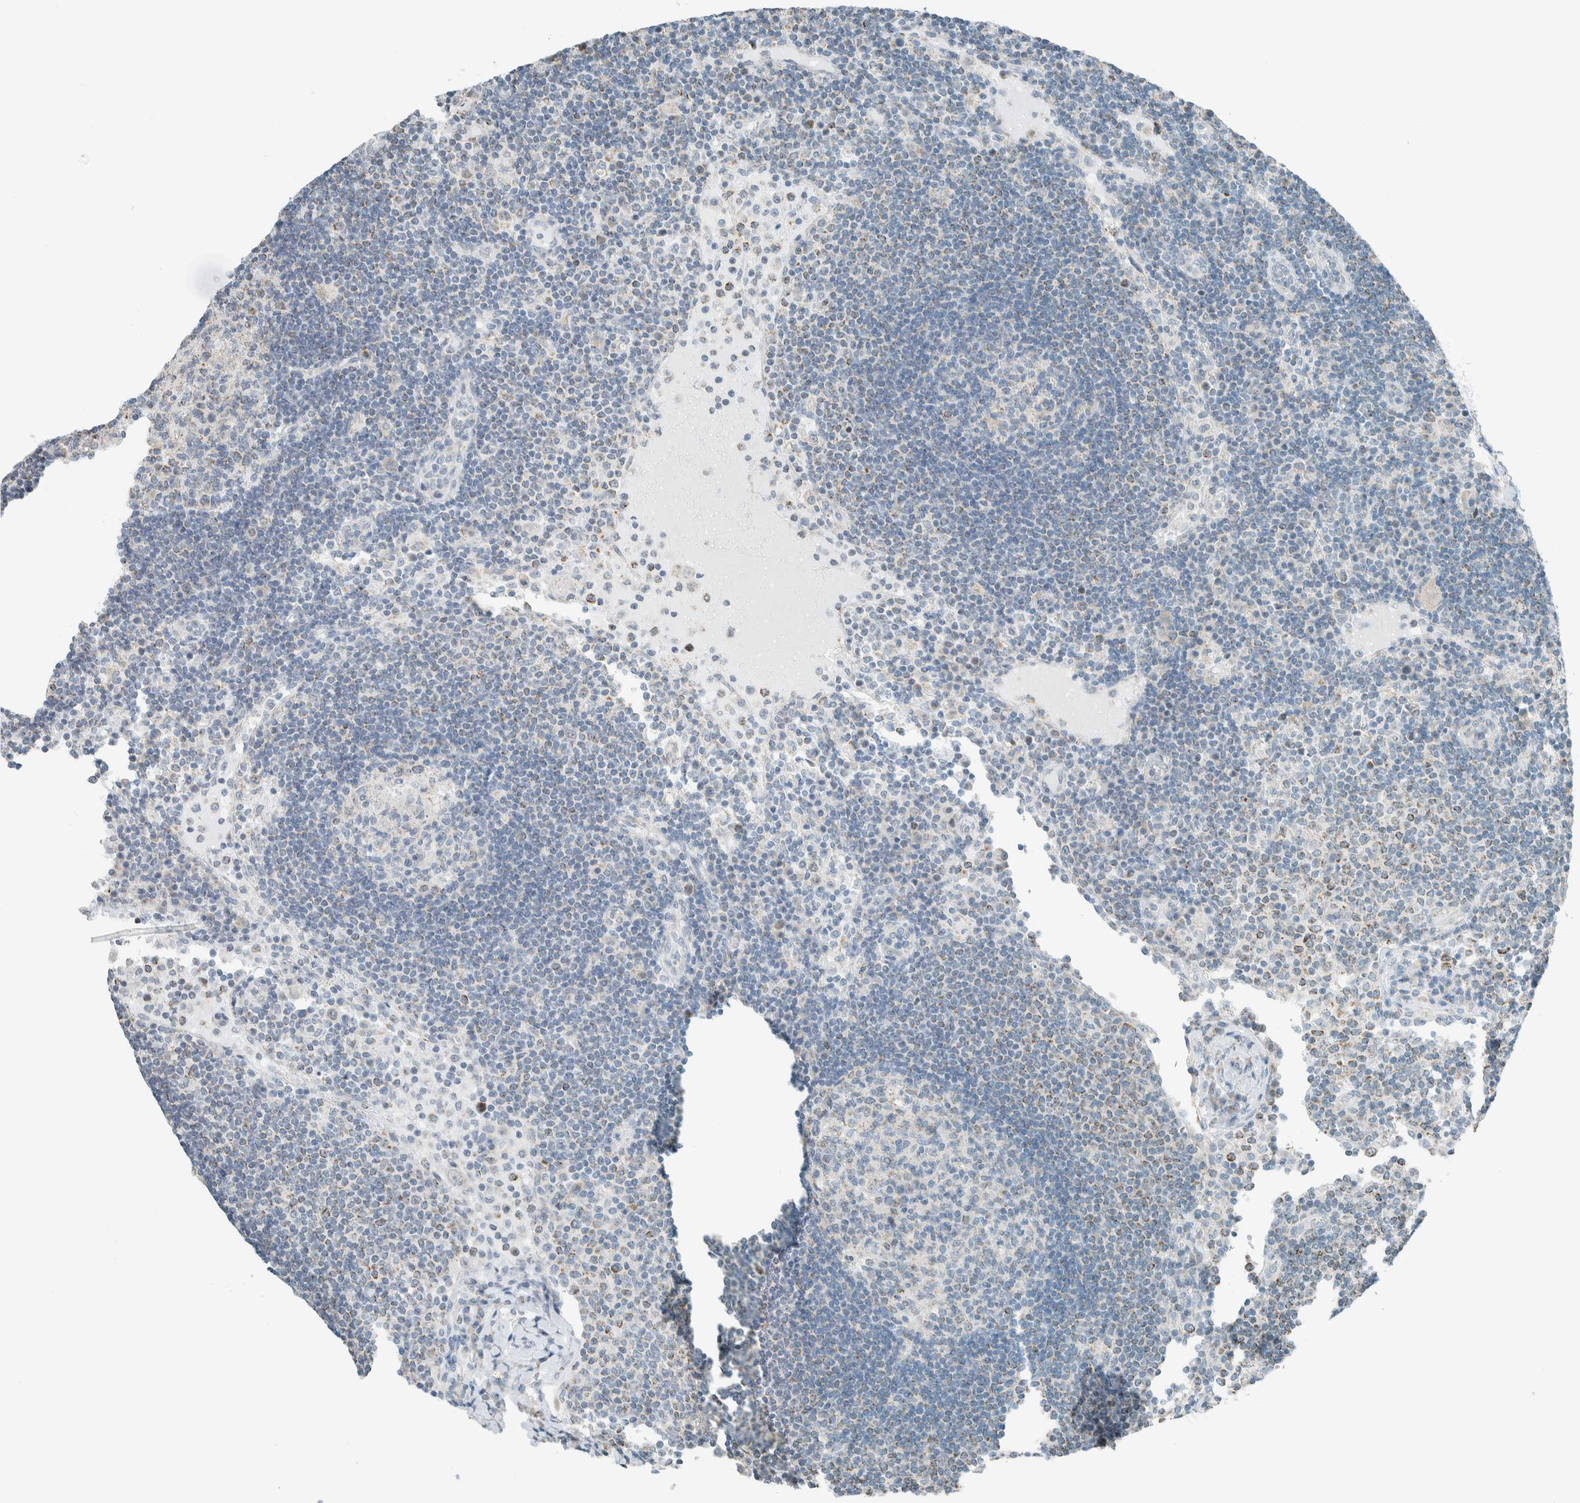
{"staining": {"intensity": "weak", "quantity": "<25%", "location": "cytoplasmic/membranous"}, "tissue": "lymph node", "cell_type": "Germinal center cells", "image_type": "normal", "snomed": [{"axis": "morphology", "description": "Normal tissue, NOS"}, {"axis": "topography", "description": "Lymph node"}], "caption": "The photomicrograph displays no staining of germinal center cells in benign lymph node. (Stains: DAB immunohistochemistry with hematoxylin counter stain, Microscopy: brightfield microscopy at high magnification).", "gene": "AARSD1", "patient": {"sex": "female", "age": 53}}